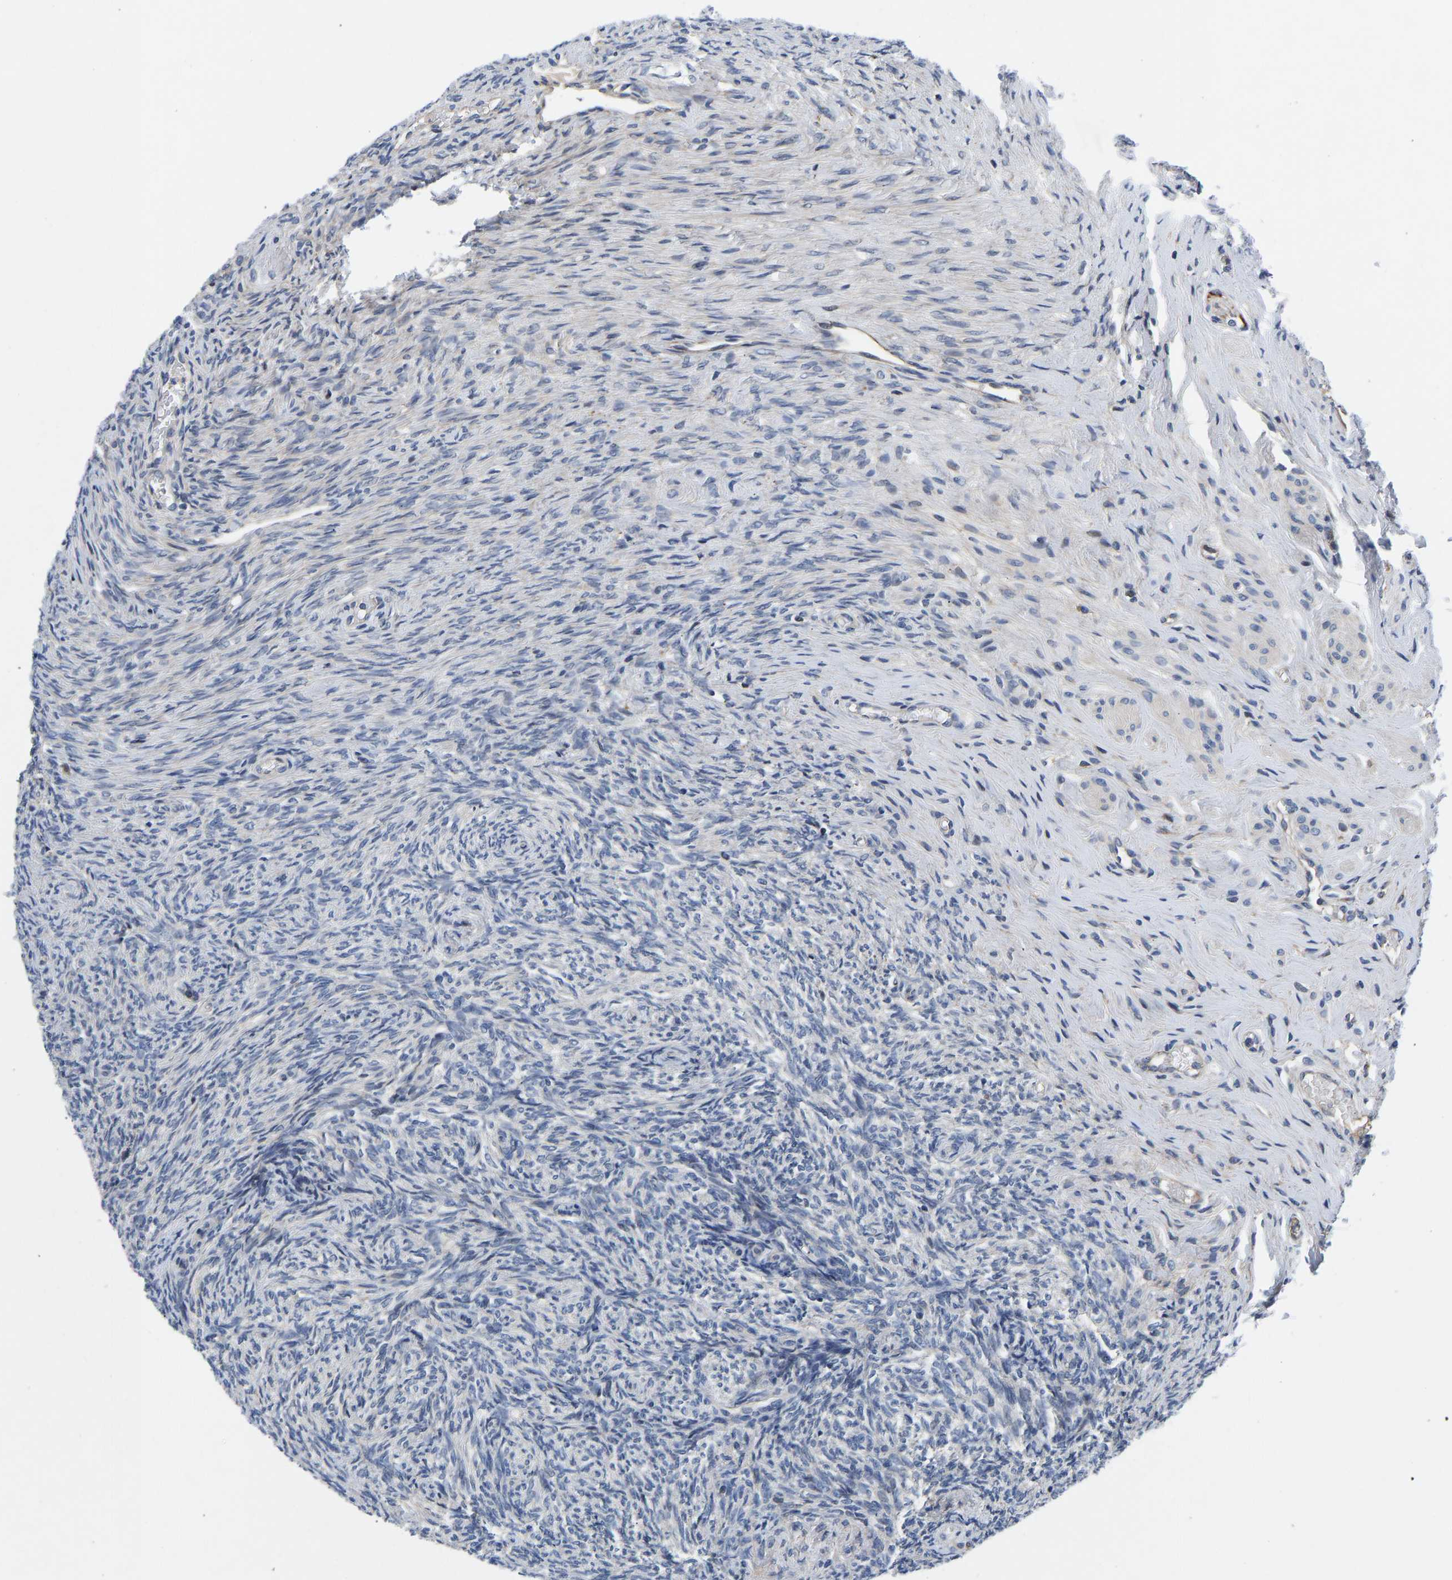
{"staining": {"intensity": "moderate", "quantity": "<25%", "location": "cytoplasmic/membranous"}, "tissue": "ovary", "cell_type": "Follicle cells", "image_type": "normal", "snomed": [{"axis": "morphology", "description": "Normal tissue, NOS"}, {"axis": "topography", "description": "Ovary"}], "caption": "Protein positivity by IHC demonstrates moderate cytoplasmic/membranous positivity in about <25% of follicle cells in benign ovary. Nuclei are stained in blue.", "gene": "FRRS1", "patient": {"sex": "female", "age": 41}}